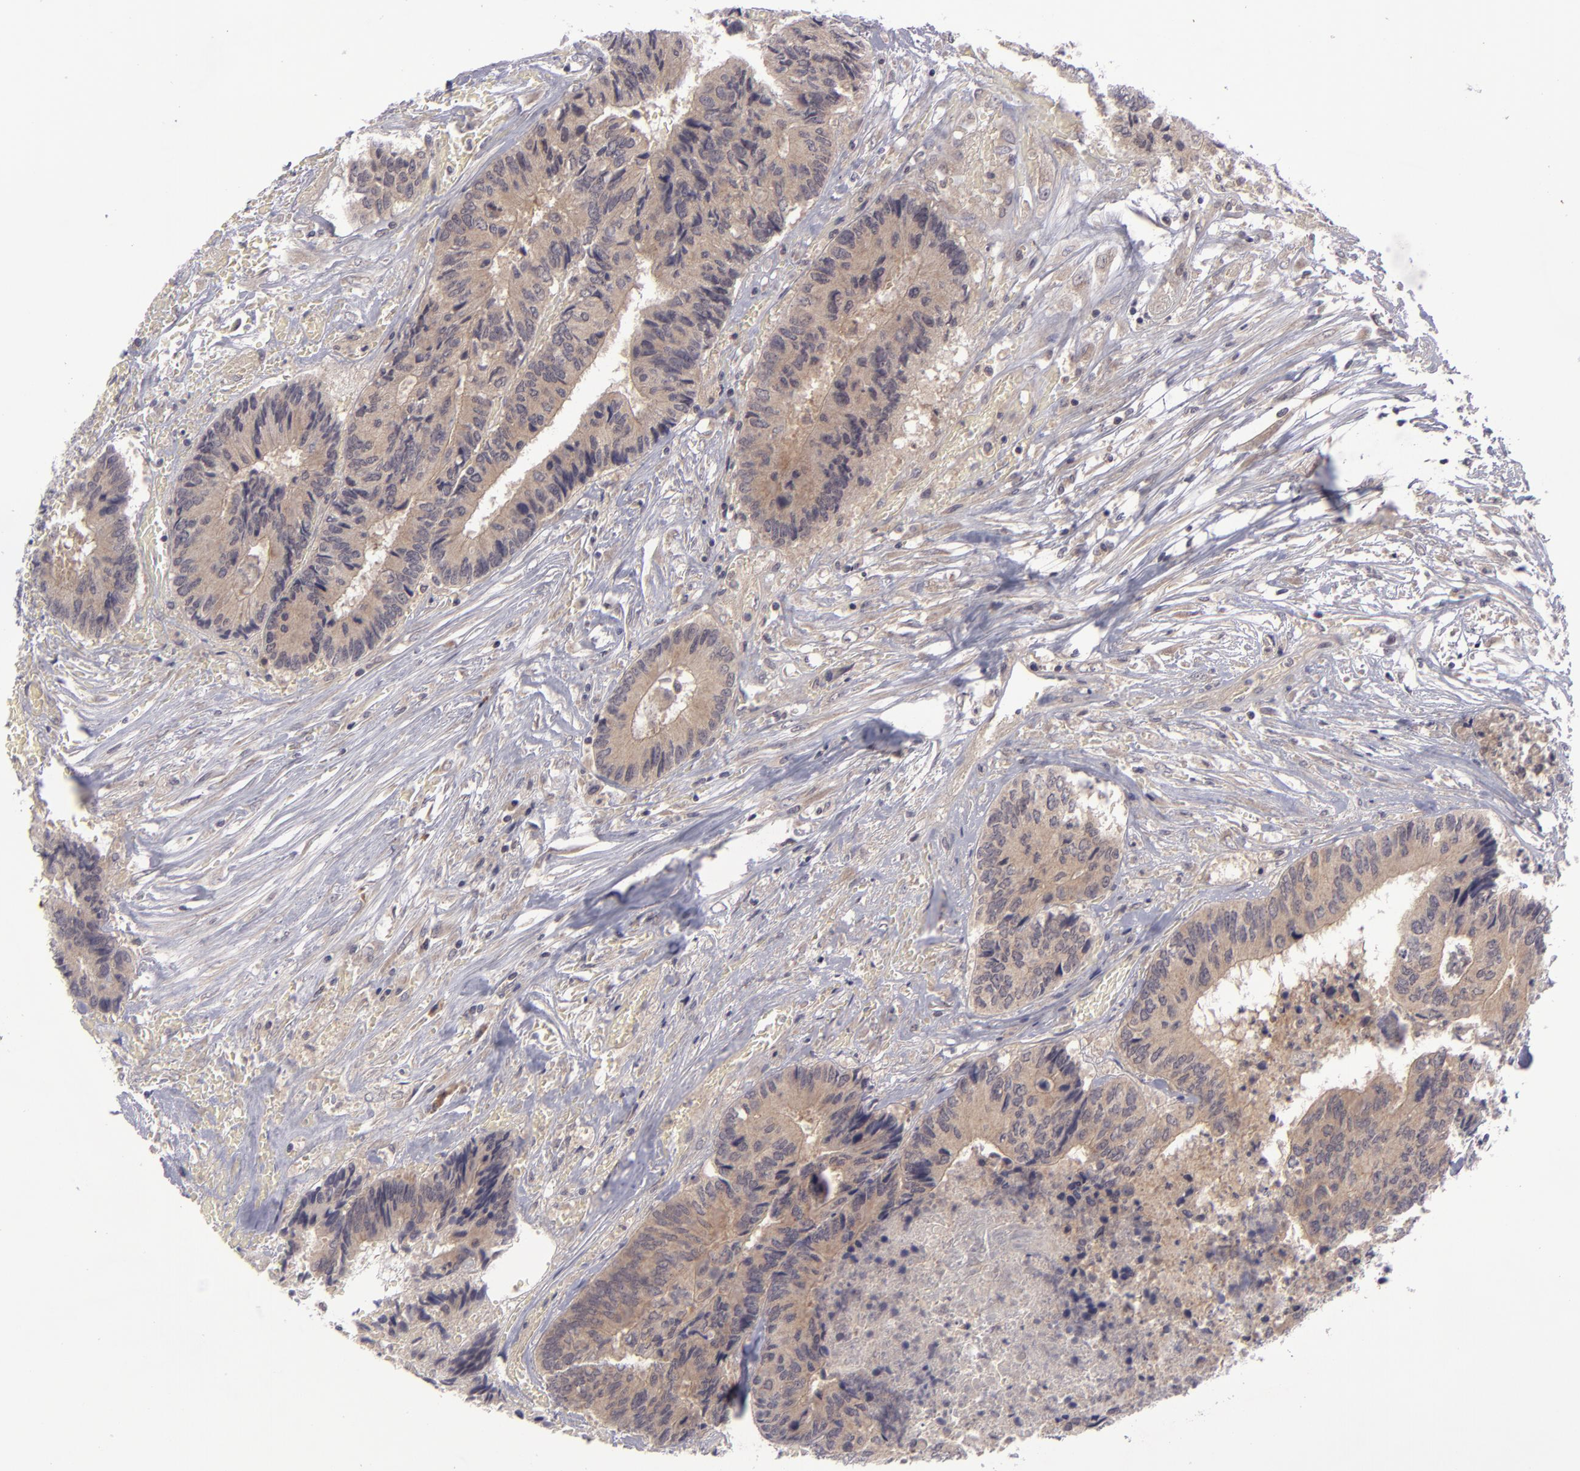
{"staining": {"intensity": "moderate", "quantity": ">75%", "location": "cytoplasmic/membranous"}, "tissue": "colorectal cancer", "cell_type": "Tumor cells", "image_type": "cancer", "snomed": [{"axis": "morphology", "description": "Adenocarcinoma, NOS"}, {"axis": "topography", "description": "Rectum"}], "caption": "DAB (3,3'-diaminobenzidine) immunohistochemical staining of colorectal adenocarcinoma demonstrates moderate cytoplasmic/membranous protein expression in about >75% of tumor cells.", "gene": "EVPL", "patient": {"sex": "male", "age": 55}}